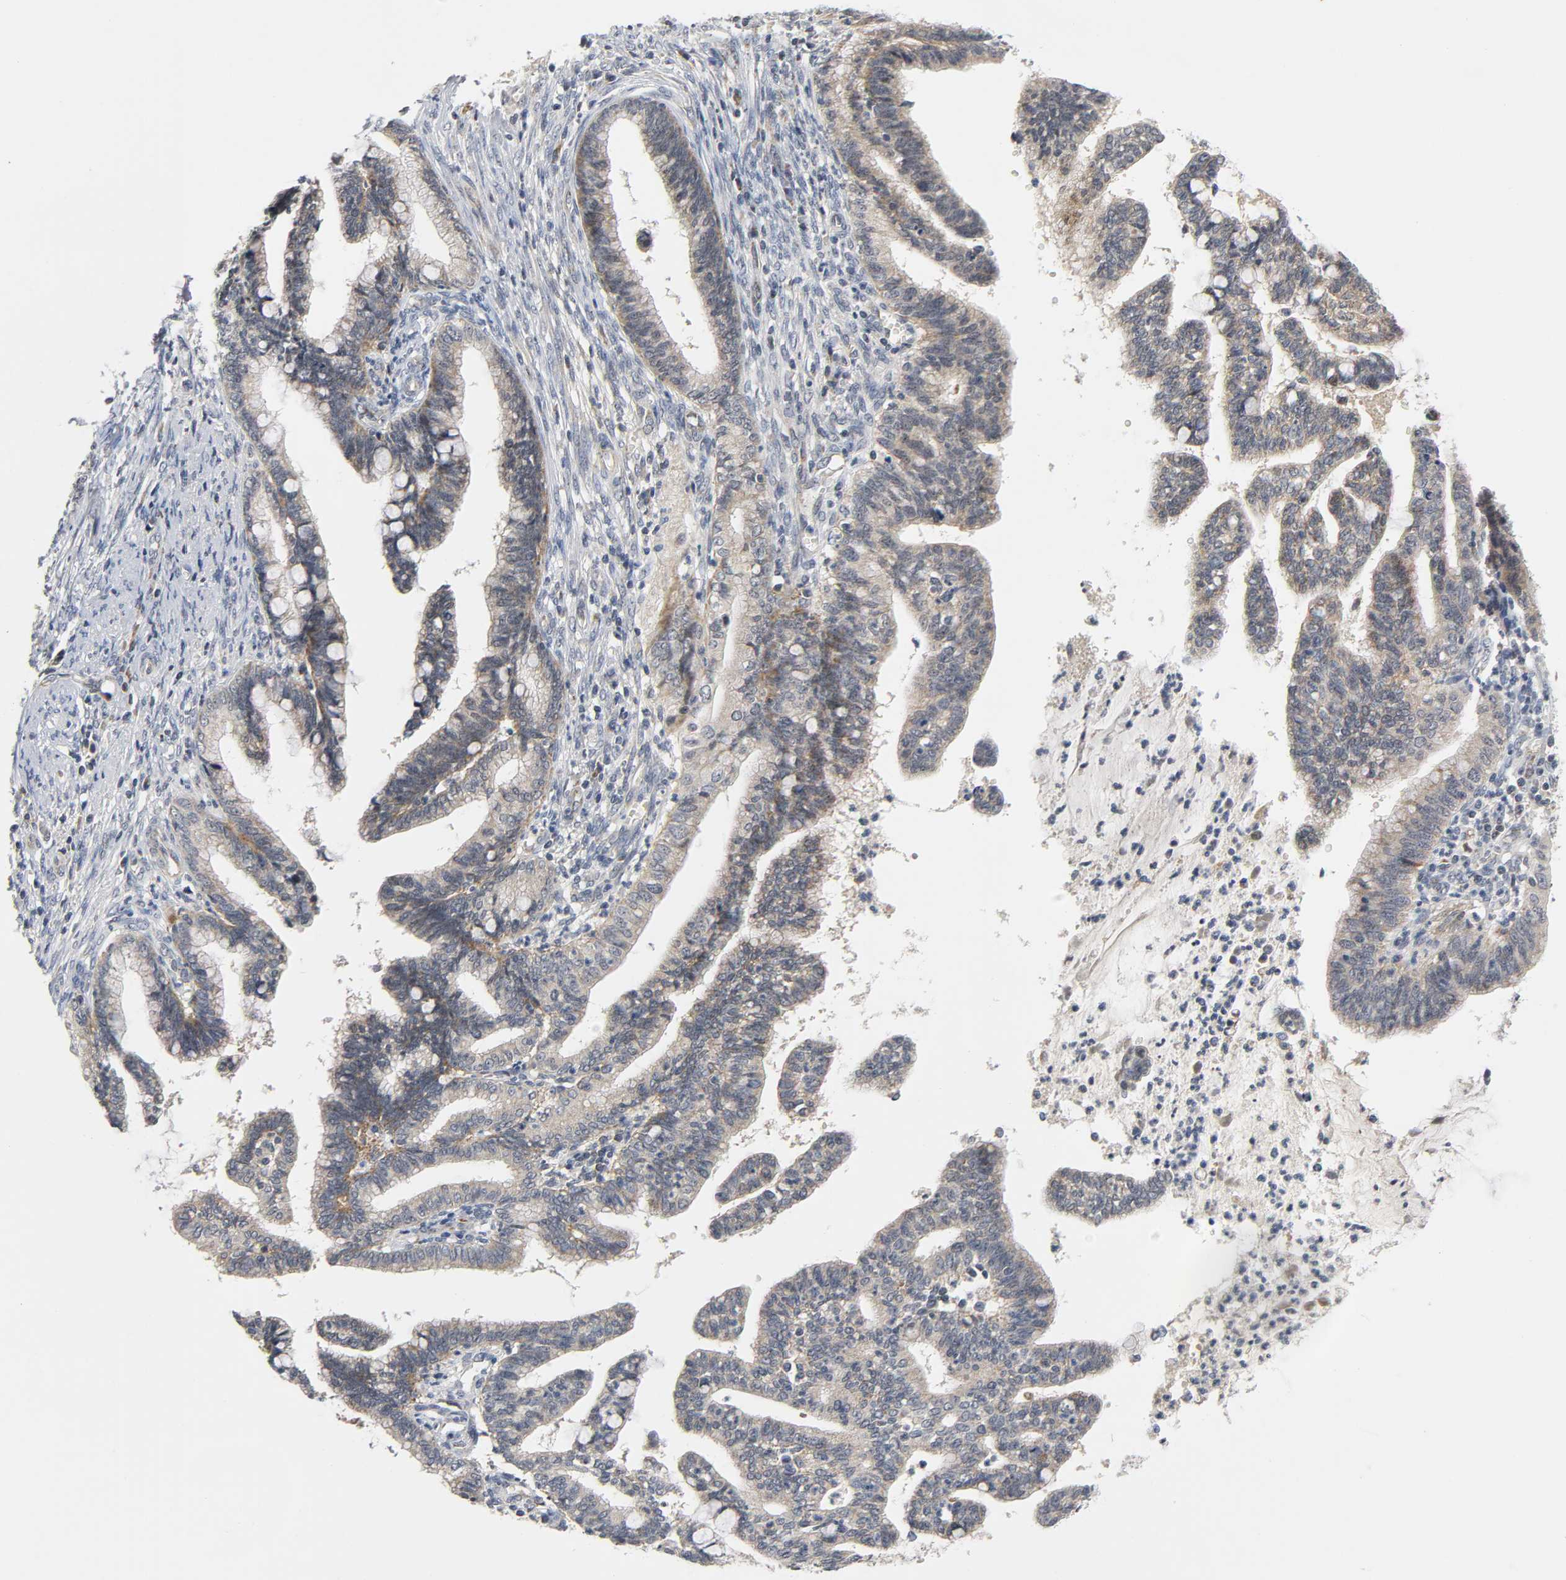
{"staining": {"intensity": "weak", "quantity": ">75%", "location": "cytoplasmic/membranous"}, "tissue": "cervical cancer", "cell_type": "Tumor cells", "image_type": "cancer", "snomed": [{"axis": "morphology", "description": "Adenocarcinoma, NOS"}, {"axis": "topography", "description": "Cervix"}], "caption": "A brown stain highlights weak cytoplasmic/membranous expression of a protein in human cervical cancer (adenocarcinoma) tumor cells.", "gene": "NRP1", "patient": {"sex": "female", "age": 36}}